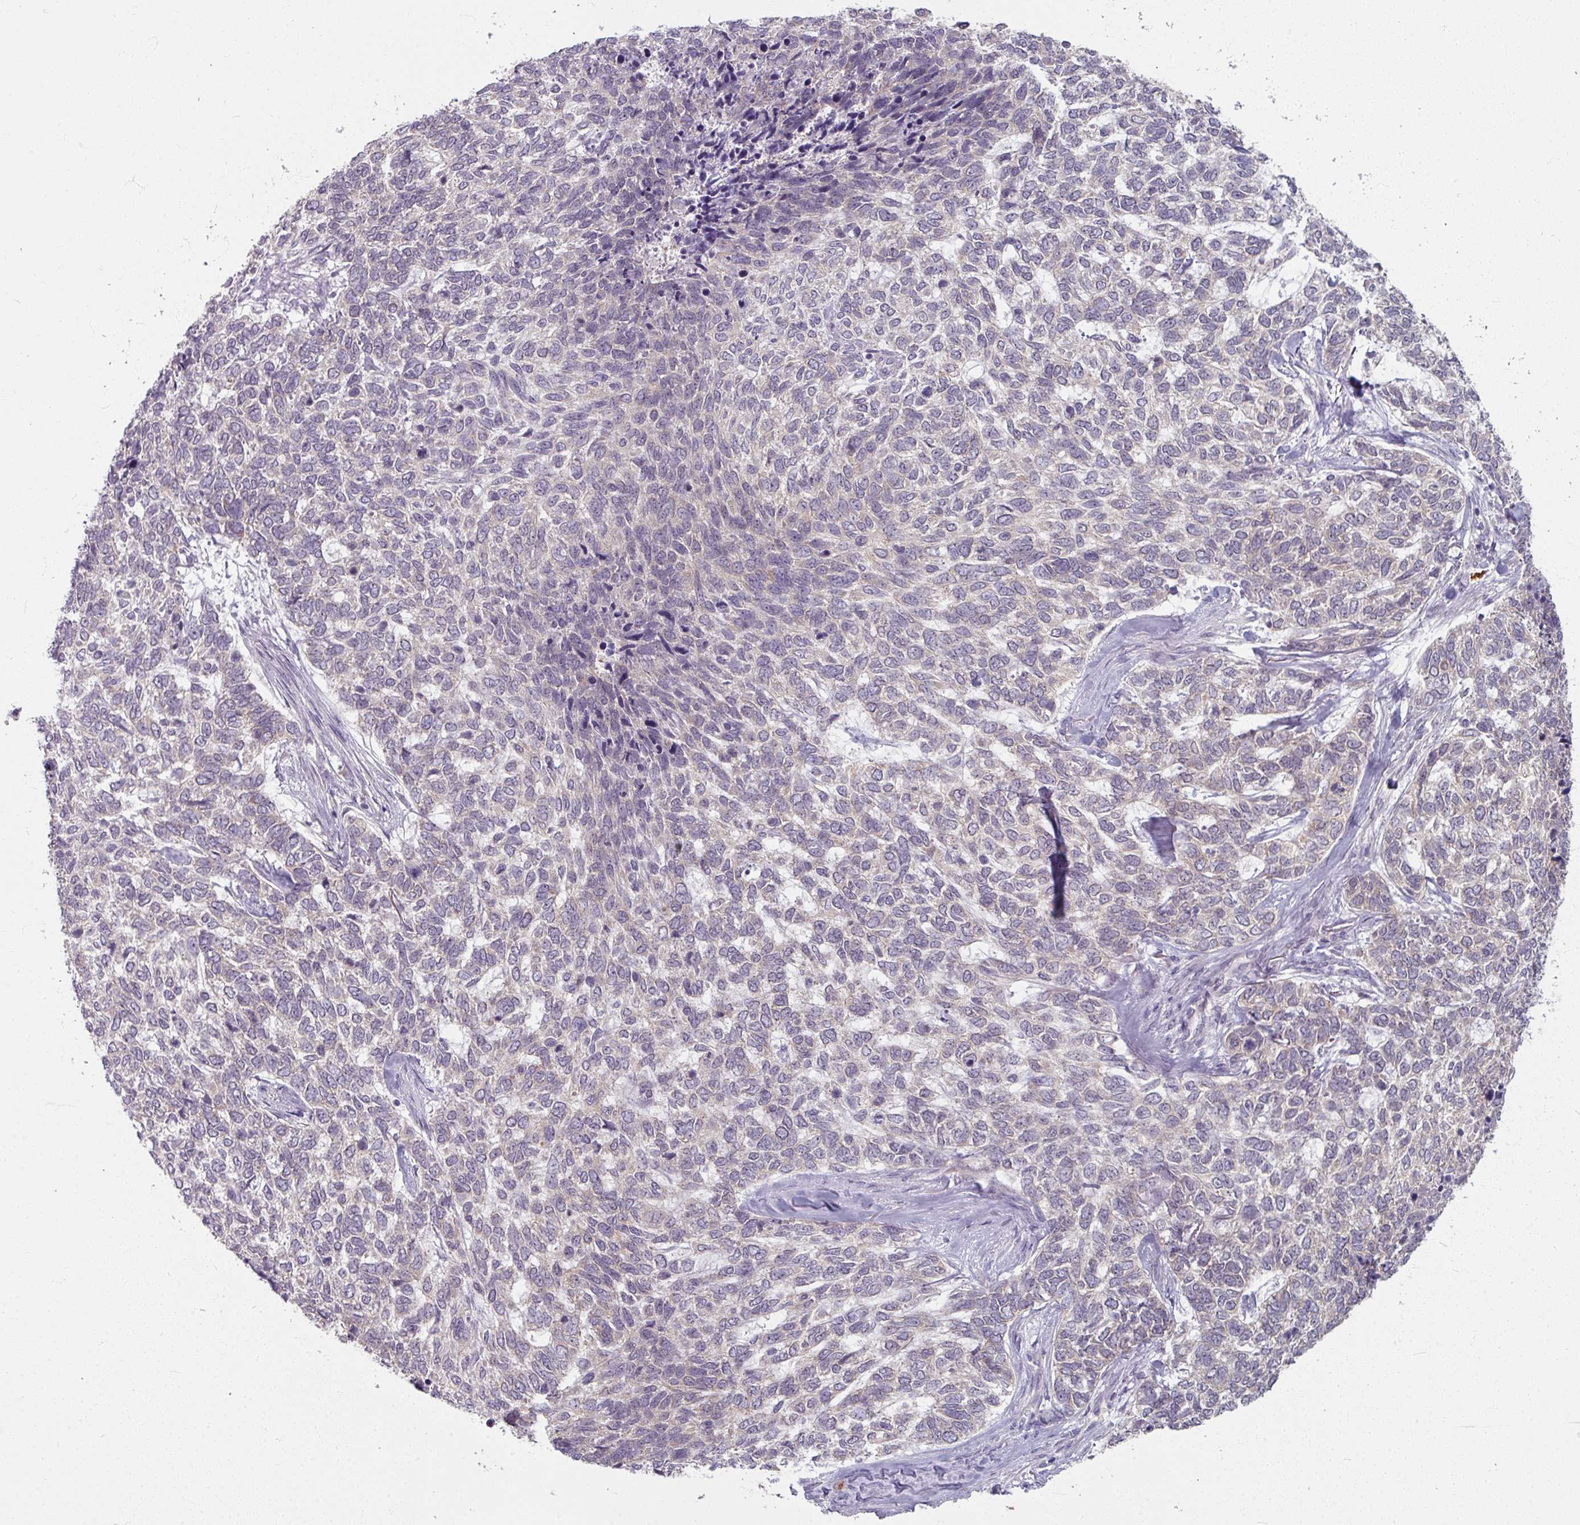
{"staining": {"intensity": "negative", "quantity": "none", "location": "none"}, "tissue": "skin cancer", "cell_type": "Tumor cells", "image_type": "cancer", "snomed": [{"axis": "morphology", "description": "Basal cell carcinoma"}, {"axis": "topography", "description": "Skin"}], "caption": "A micrograph of human basal cell carcinoma (skin) is negative for staining in tumor cells.", "gene": "KMT5C", "patient": {"sex": "female", "age": 65}}